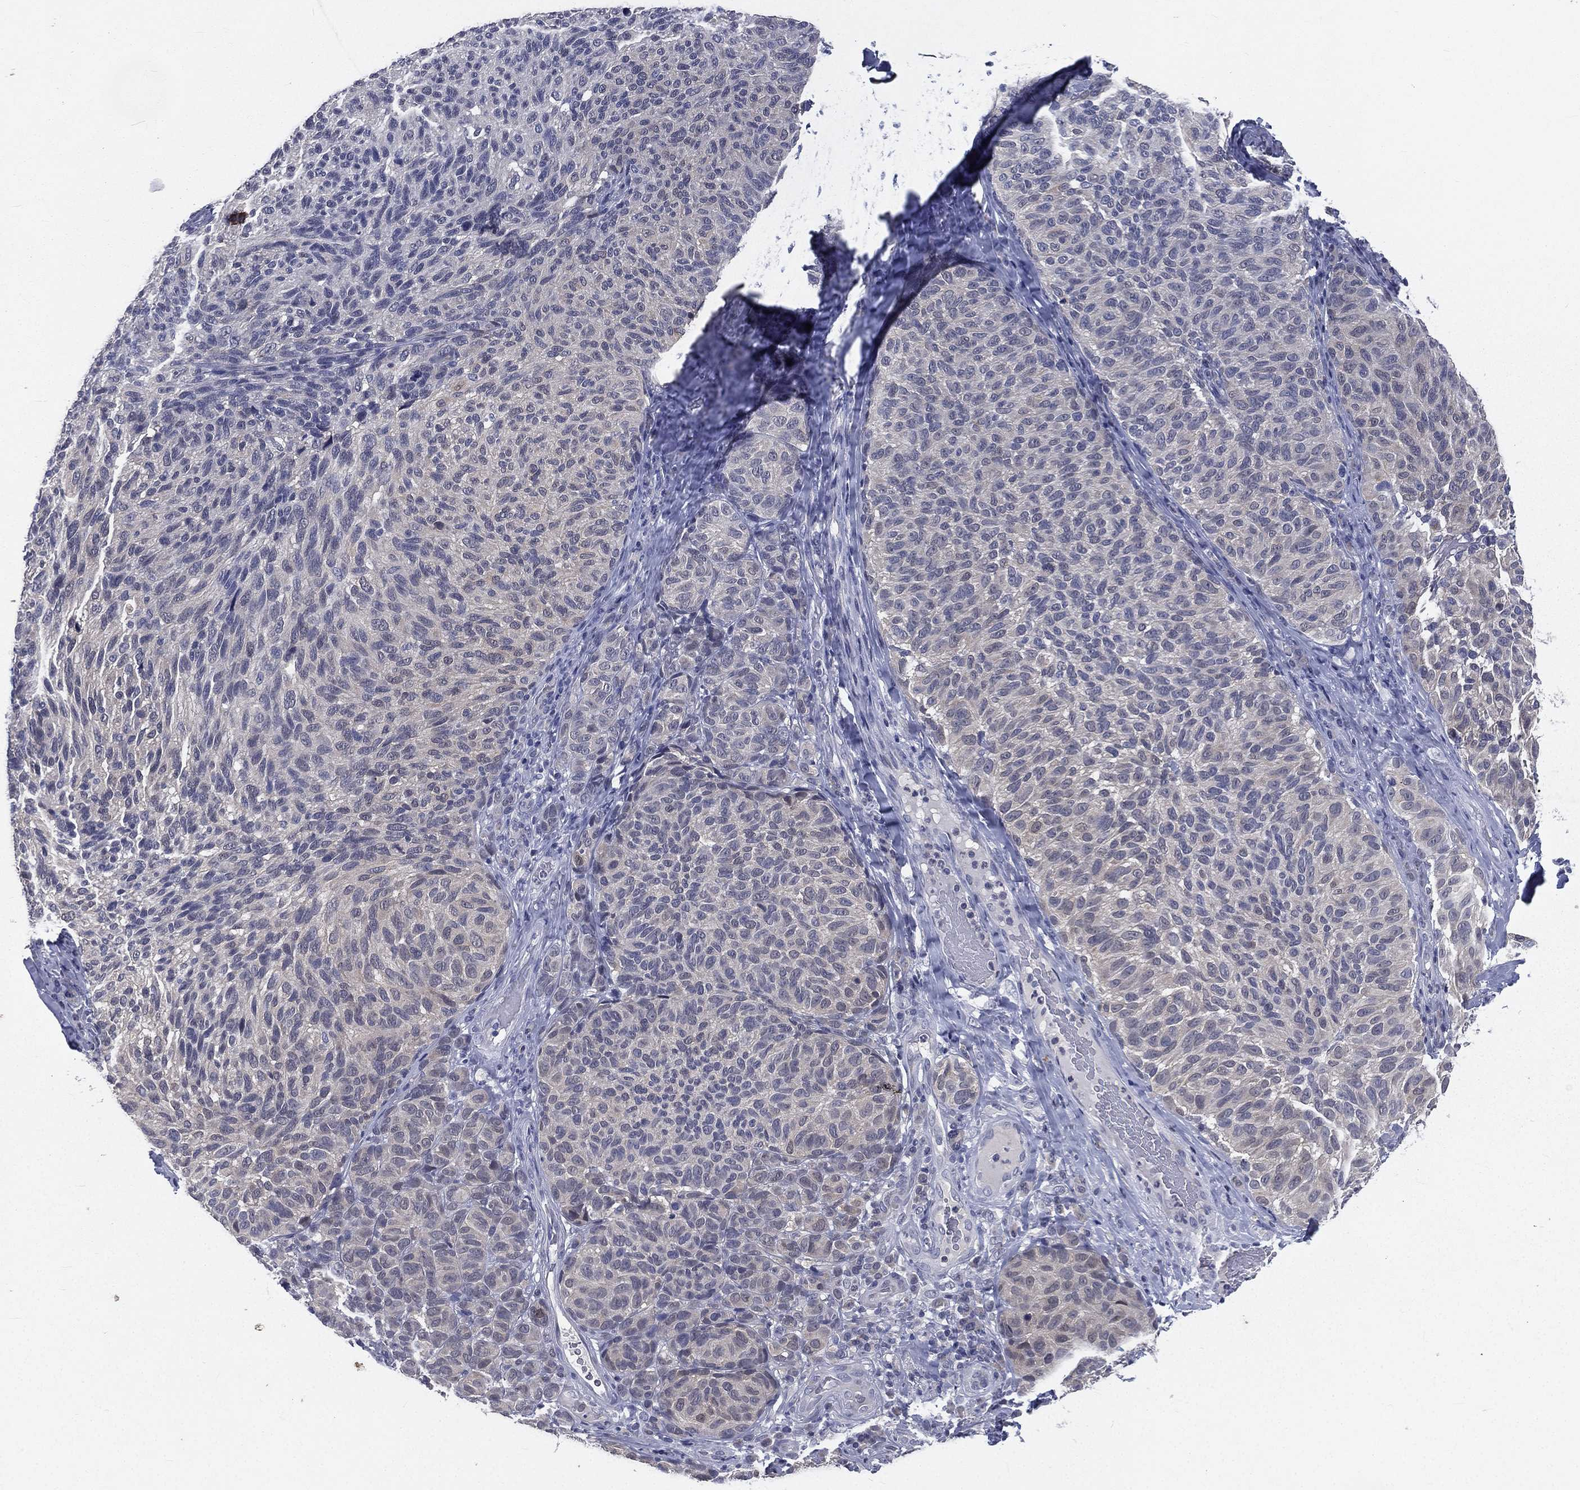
{"staining": {"intensity": "negative", "quantity": "none", "location": "none"}, "tissue": "melanoma", "cell_type": "Tumor cells", "image_type": "cancer", "snomed": [{"axis": "morphology", "description": "Malignant melanoma, NOS"}, {"axis": "topography", "description": "Skin"}], "caption": "This is an immunohistochemistry photomicrograph of human malignant melanoma. There is no staining in tumor cells.", "gene": "IFT27", "patient": {"sex": "female", "age": 73}}